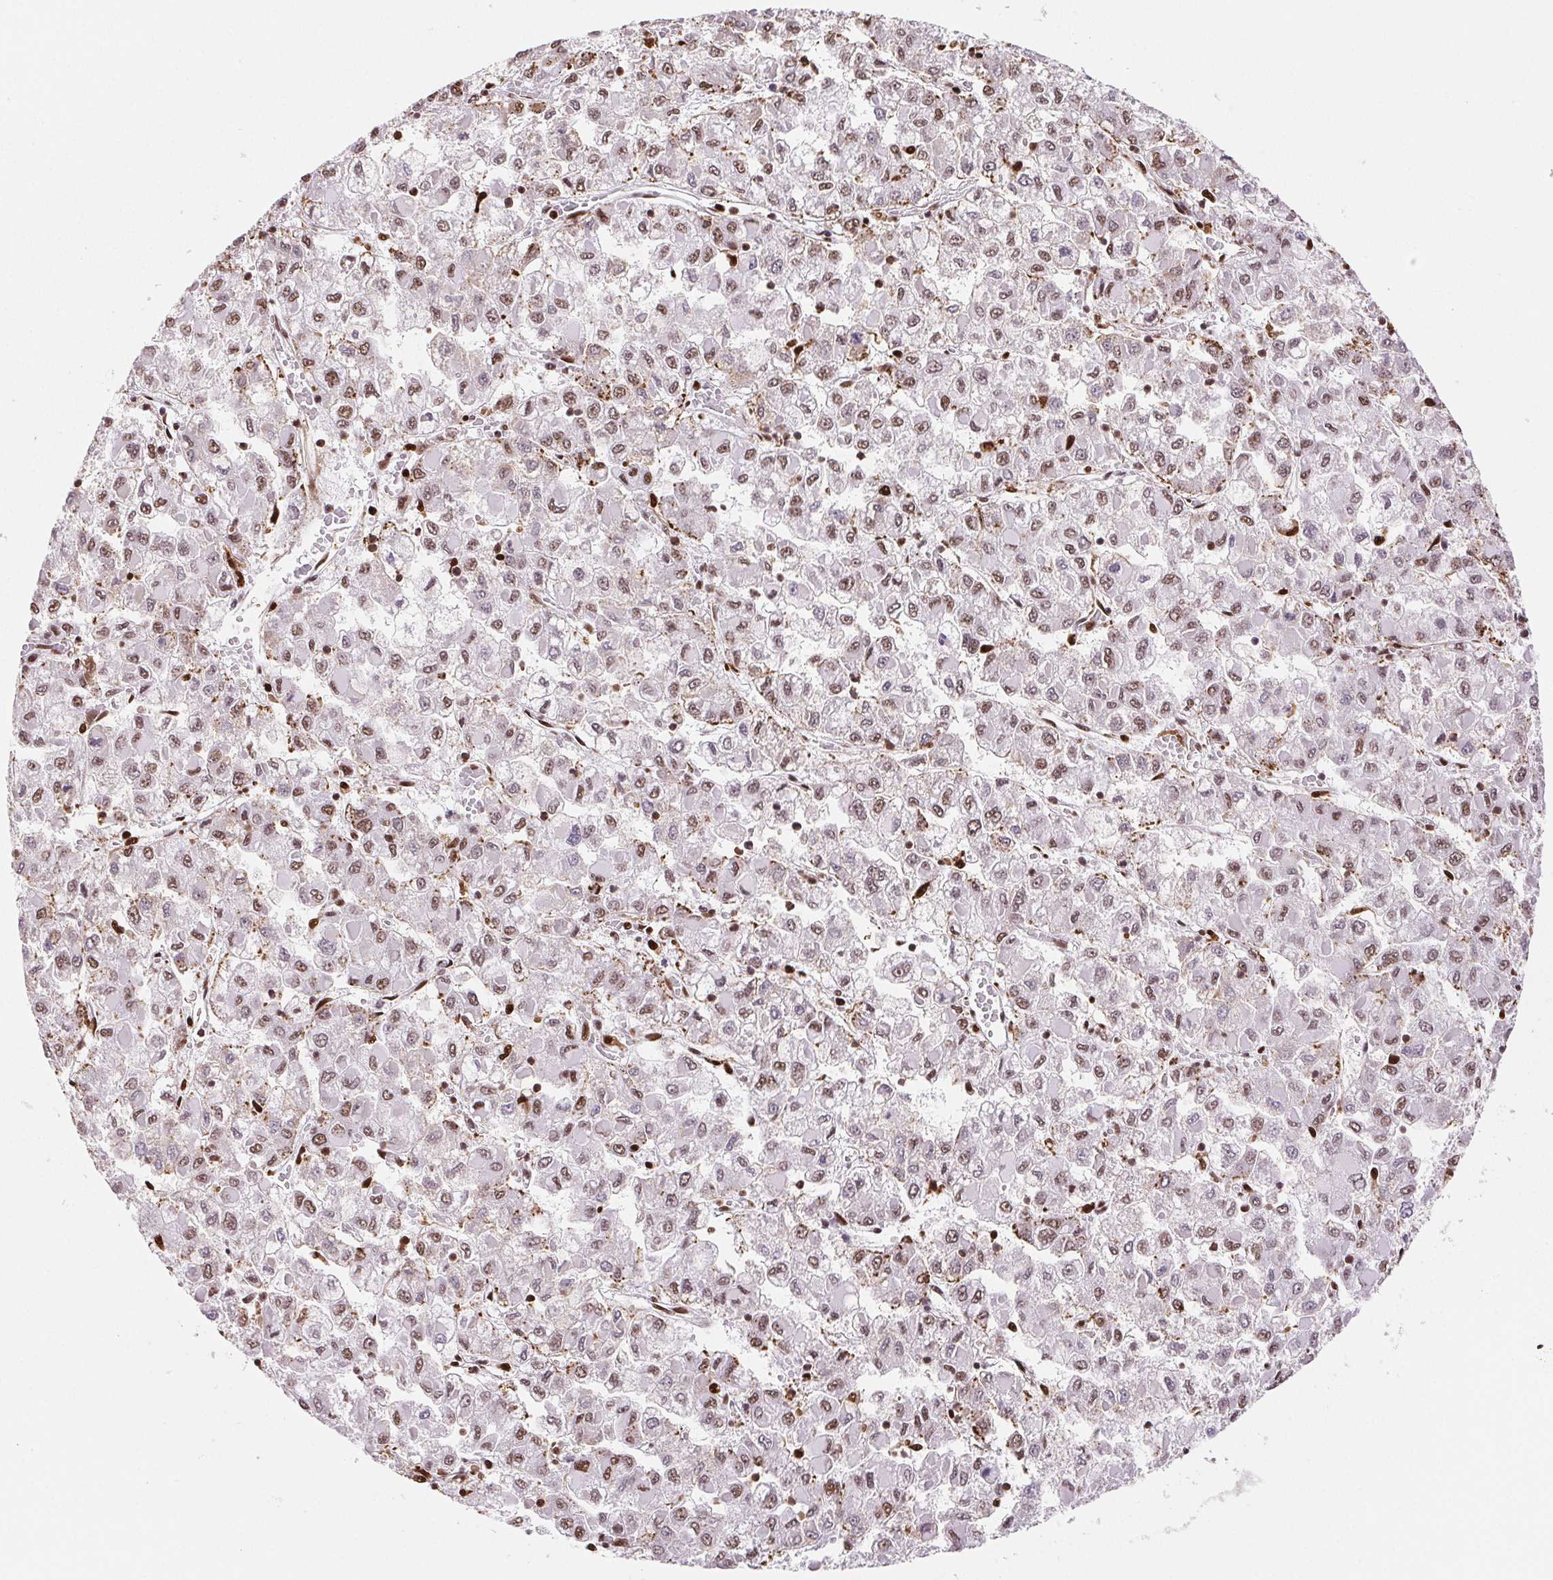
{"staining": {"intensity": "moderate", "quantity": ">75%", "location": "nuclear"}, "tissue": "liver cancer", "cell_type": "Tumor cells", "image_type": "cancer", "snomed": [{"axis": "morphology", "description": "Carcinoma, Hepatocellular, NOS"}, {"axis": "topography", "description": "Liver"}], "caption": "Immunohistochemistry photomicrograph of neoplastic tissue: human liver cancer (hepatocellular carcinoma) stained using immunohistochemistry reveals medium levels of moderate protein expression localized specifically in the nuclear of tumor cells, appearing as a nuclear brown color.", "gene": "SET", "patient": {"sex": "male", "age": 40}}